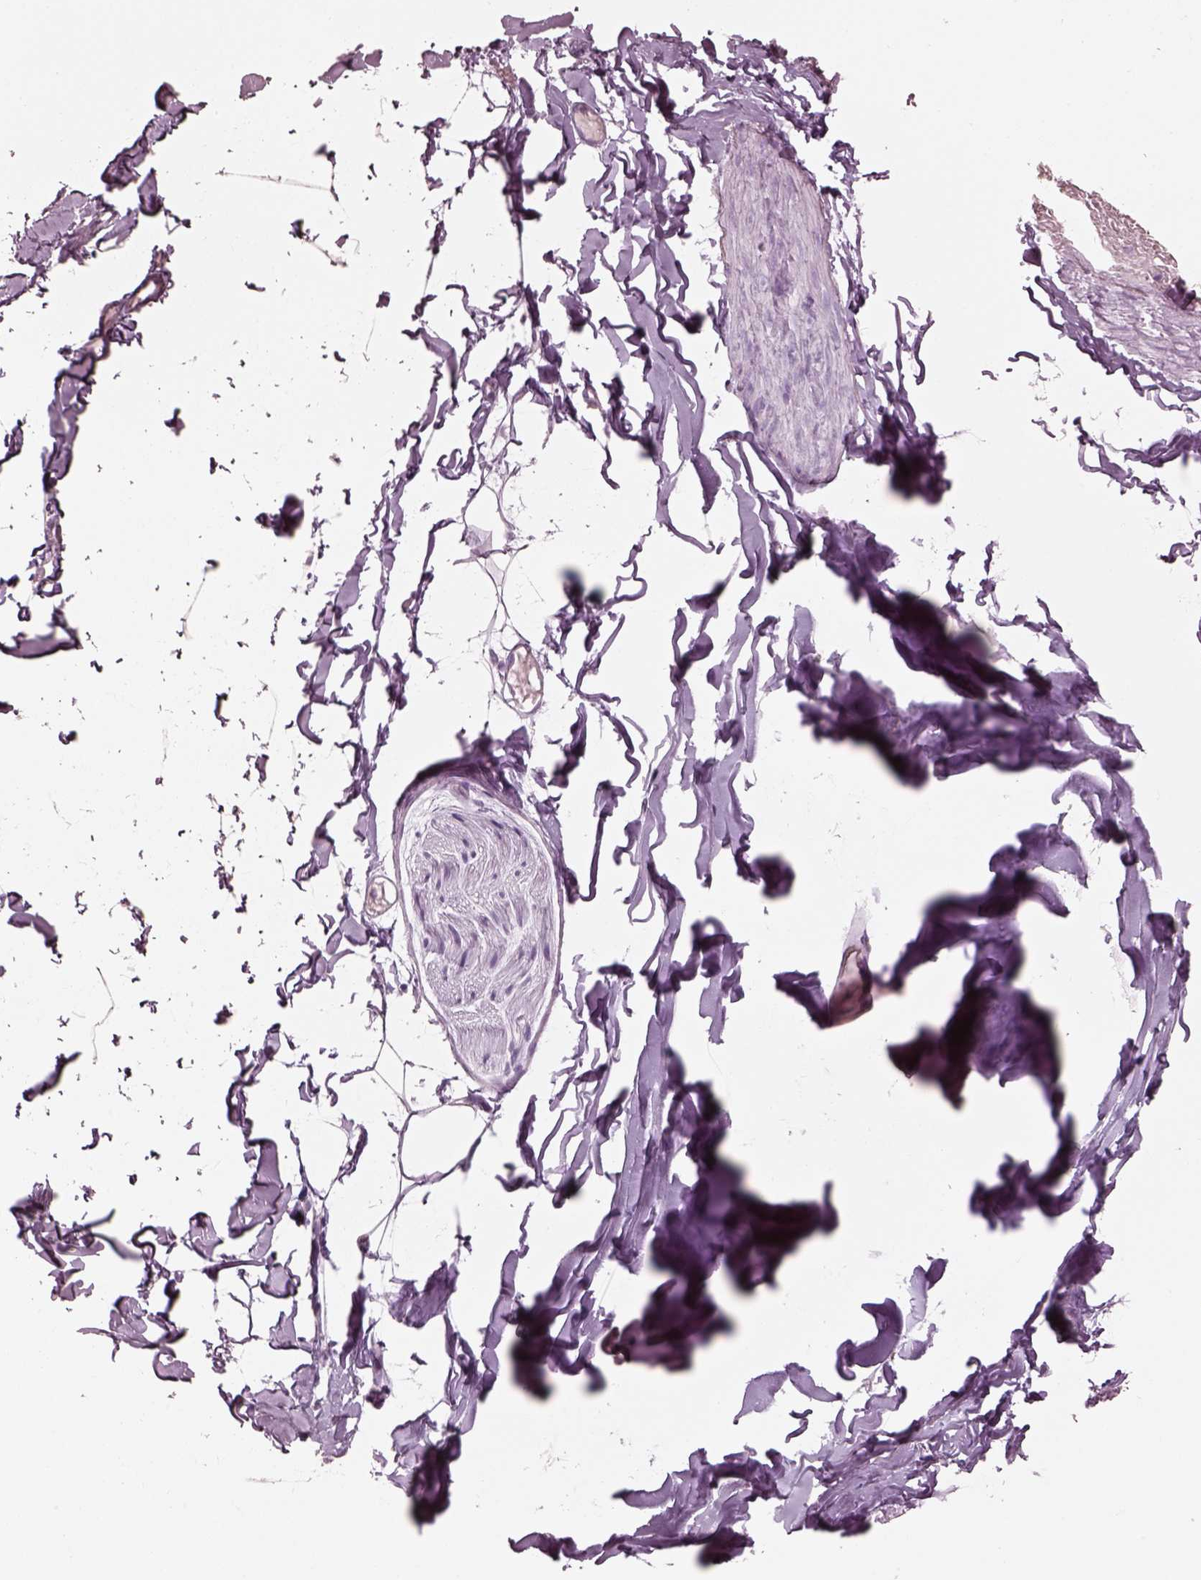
{"staining": {"intensity": "negative", "quantity": "none", "location": "none"}, "tissue": "adipose tissue", "cell_type": "Adipocytes", "image_type": "normal", "snomed": [{"axis": "morphology", "description": "Normal tissue, NOS"}, {"axis": "topography", "description": "Gallbladder"}, {"axis": "topography", "description": "Peripheral nerve tissue"}], "caption": "Immunohistochemical staining of benign human adipose tissue reveals no significant staining in adipocytes. Brightfield microscopy of IHC stained with DAB (brown) and hematoxylin (blue), captured at high magnification.", "gene": "KRTAP24", "patient": {"sex": "female", "age": 45}}